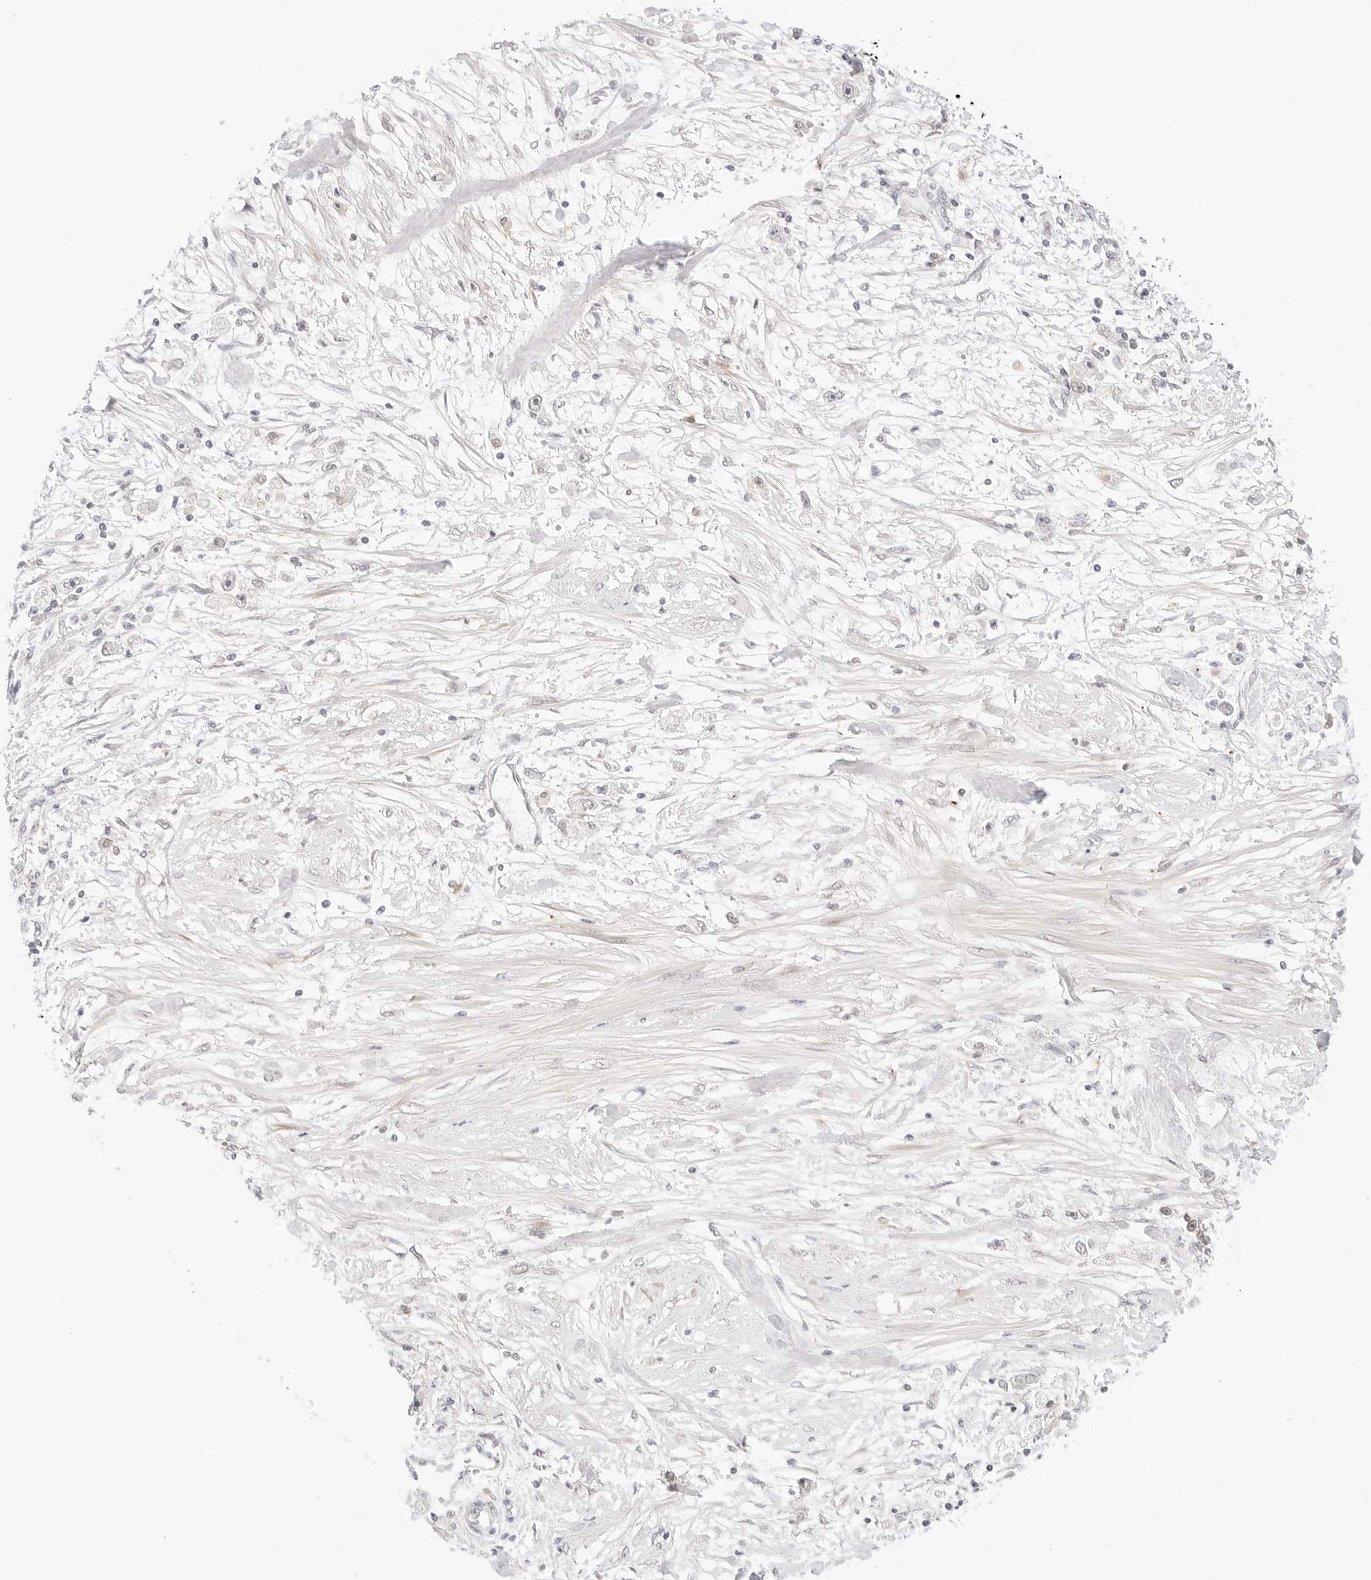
{"staining": {"intensity": "negative", "quantity": "none", "location": "none"}, "tissue": "stomach cancer", "cell_type": "Tumor cells", "image_type": "cancer", "snomed": [{"axis": "morphology", "description": "Adenocarcinoma, NOS"}, {"axis": "topography", "description": "Stomach"}], "caption": "Tumor cells are negative for brown protein staining in stomach adenocarcinoma.", "gene": "XKR4", "patient": {"sex": "female", "age": 59}}